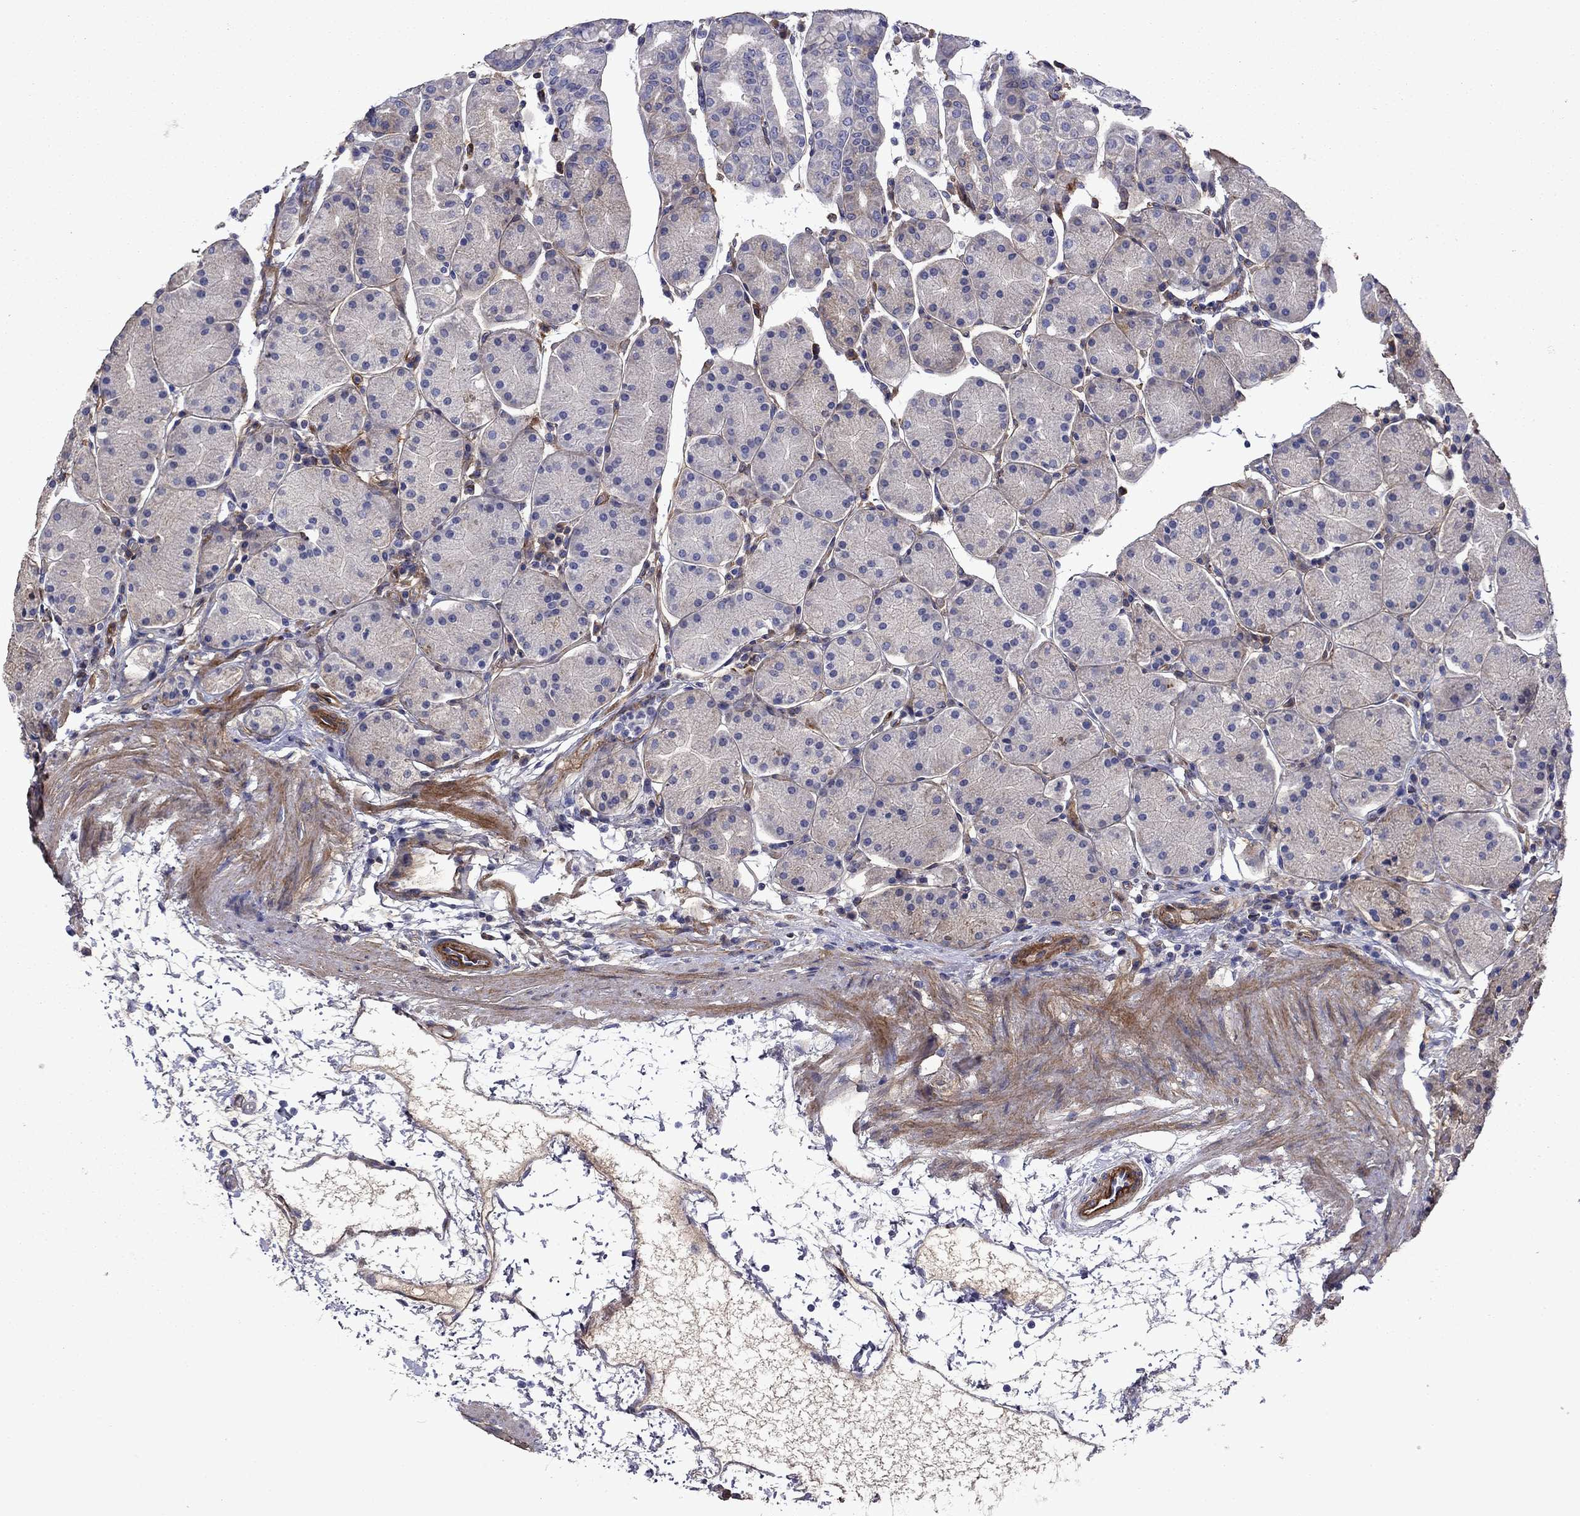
{"staining": {"intensity": "moderate", "quantity": "<25%", "location": "cytoplasmic/membranous"}, "tissue": "stomach", "cell_type": "Glandular cells", "image_type": "normal", "snomed": [{"axis": "morphology", "description": "Normal tissue, NOS"}, {"axis": "topography", "description": "Stomach"}], "caption": "Normal stomach reveals moderate cytoplasmic/membranous positivity in about <25% of glandular cells, visualized by immunohistochemistry.", "gene": "HSPG2", "patient": {"sex": "male", "age": 54}}